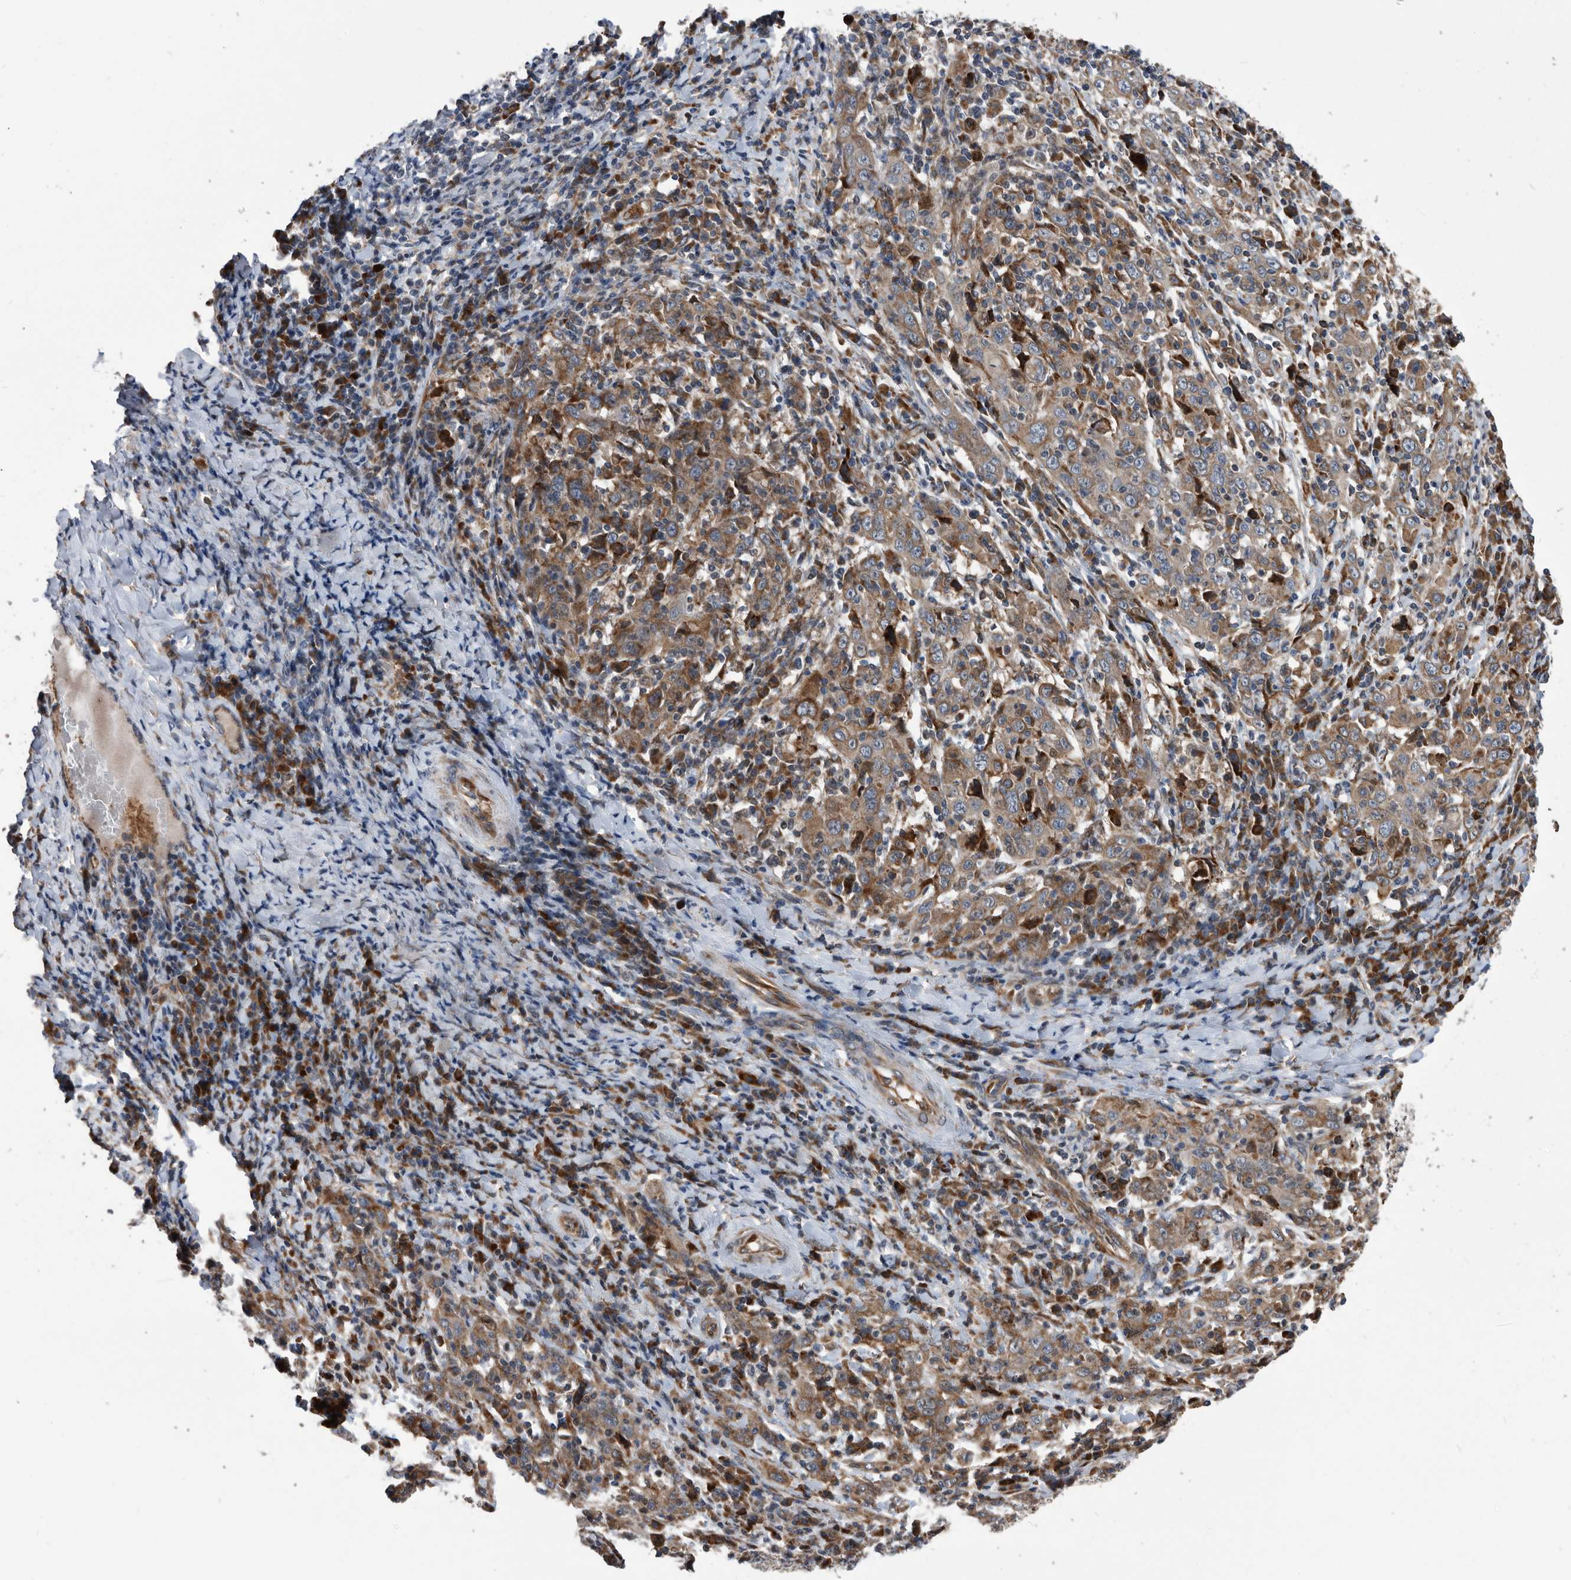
{"staining": {"intensity": "moderate", "quantity": ">75%", "location": "cytoplasmic/membranous"}, "tissue": "cervical cancer", "cell_type": "Tumor cells", "image_type": "cancer", "snomed": [{"axis": "morphology", "description": "Squamous cell carcinoma, NOS"}, {"axis": "topography", "description": "Cervix"}], "caption": "IHC histopathology image of neoplastic tissue: human squamous cell carcinoma (cervical) stained using IHC exhibits medium levels of moderate protein expression localized specifically in the cytoplasmic/membranous of tumor cells, appearing as a cytoplasmic/membranous brown color.", "gene": "SERINC2", "patient": {"sex": "female", "age": 46}}